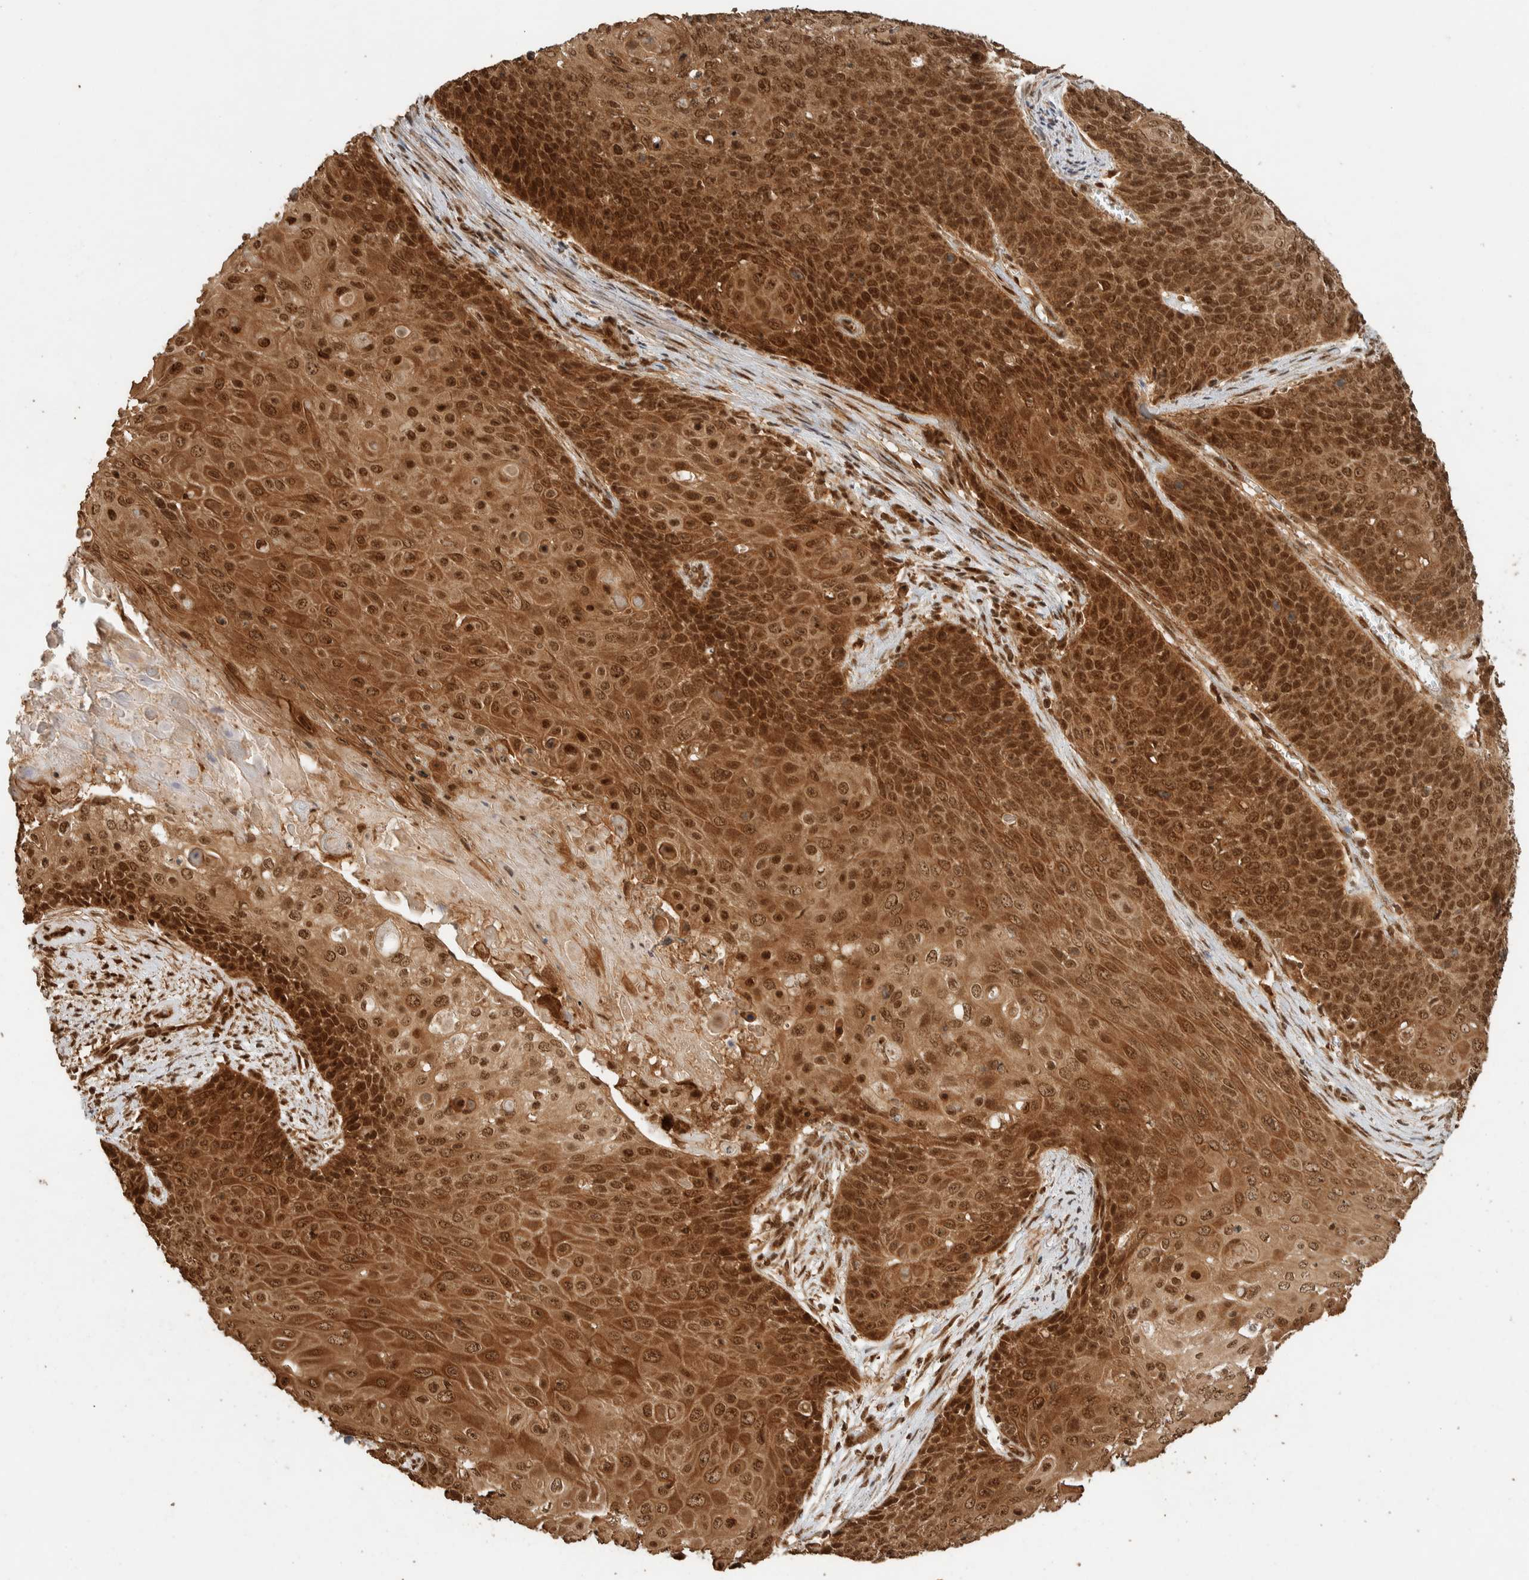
{"staining": {"intensity": "strong", "quantity": ">75%", "location": "cytoplasmic/membranous,nuclear"}, "tissue": "cervical cancer", "cell_type": "Tumor cells", "image_type": "cancer", "snomed": [{"axis": "morphology", "description": "Squamous cell carcinoma, NOS"}, {"axis": "topography", "description": "Cervix"}], "caption": "Protein expression analysis of human cervical cancer (squamous cell carcinoma) reveals strong cytoplasmic/membranous and nuclear staining in approximately >75% of tumor cells. (DAB IHC, brown staining for protein, blue staining for nuclei).", "gene": "ZBTB2", "patient": {"sex": "female", "age": 39}}